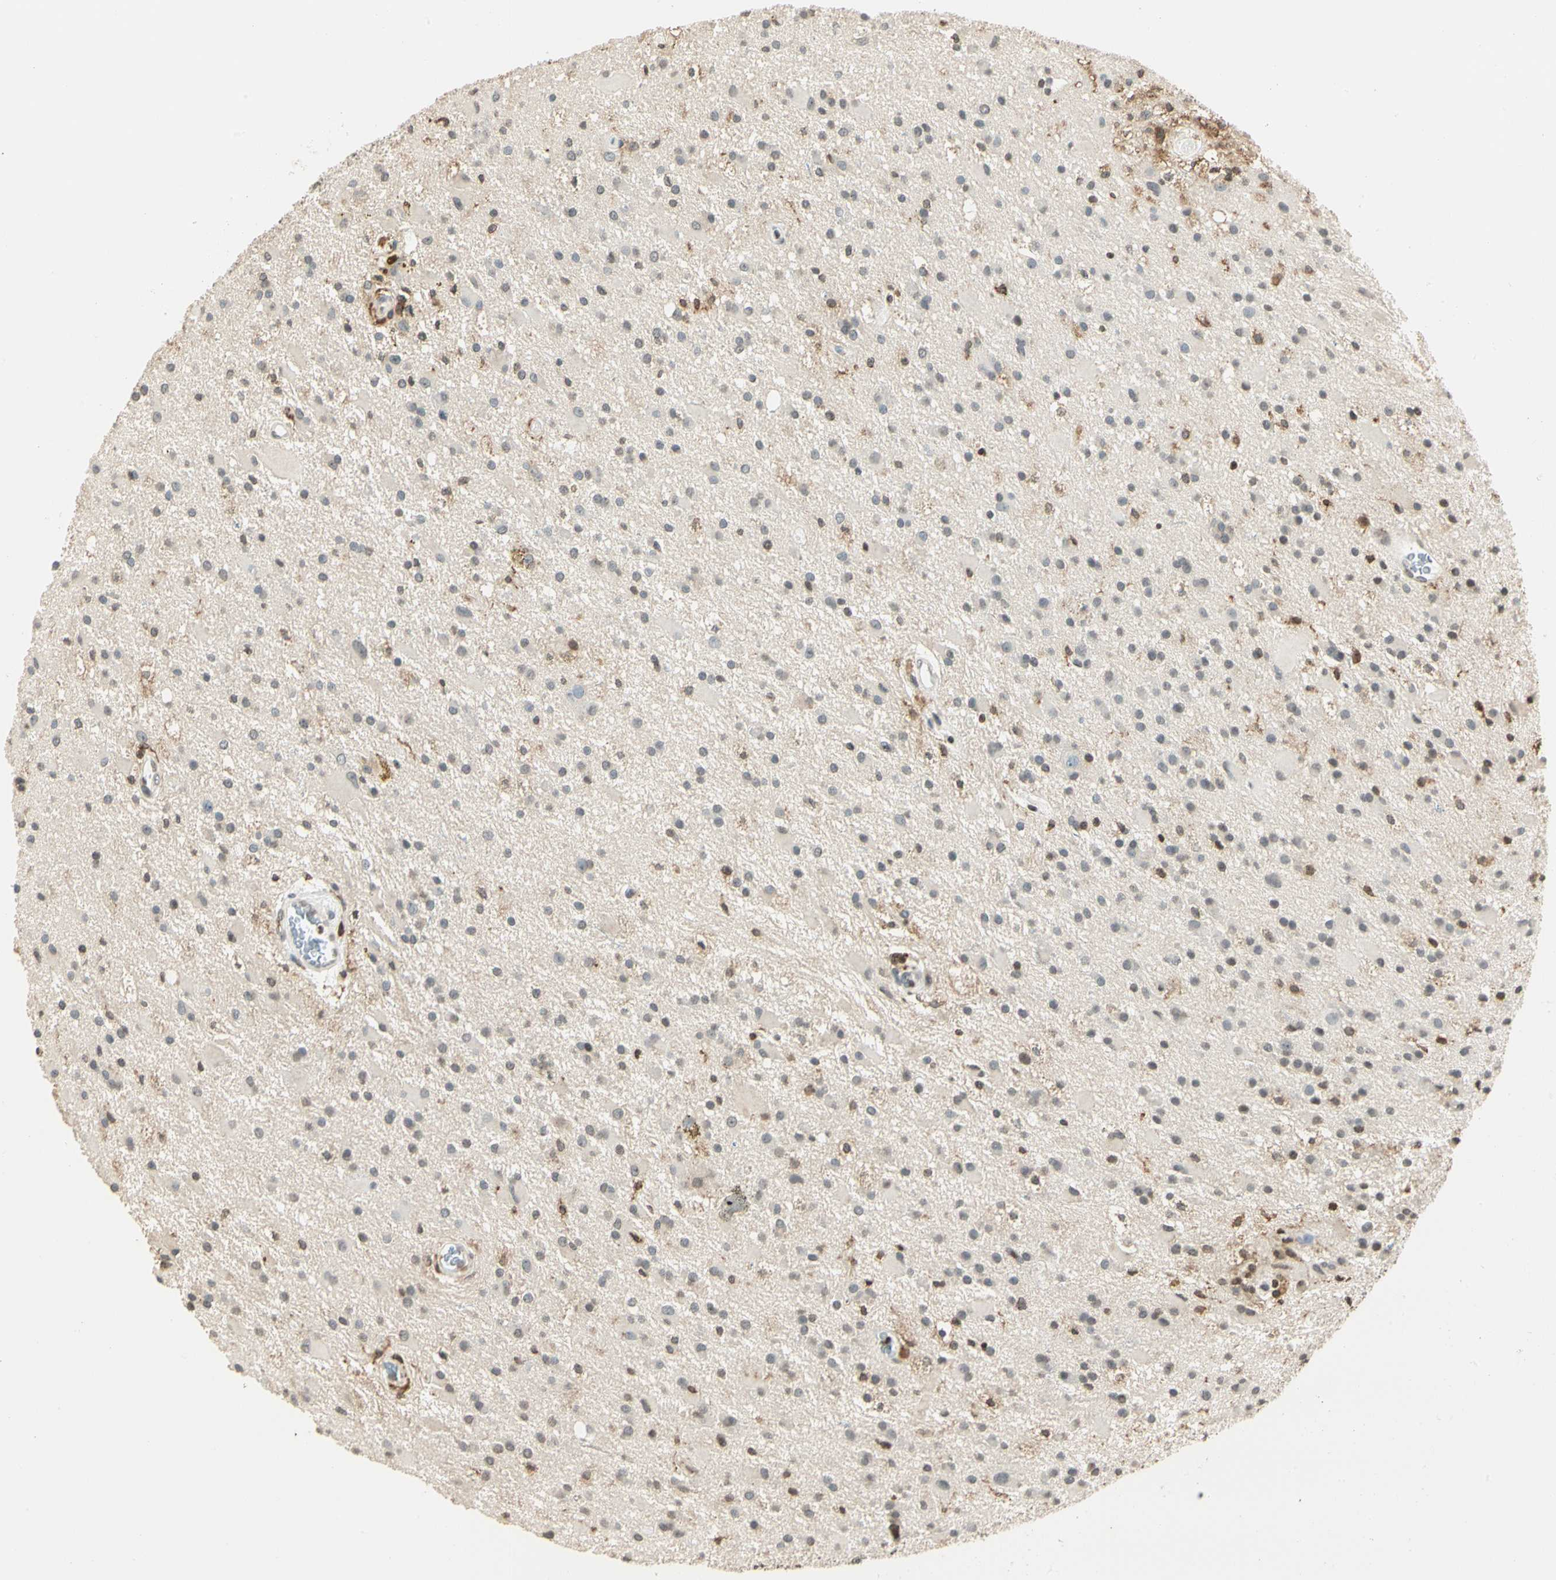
{"staining": {"intensity": "weak", "quantity": "<25%", "location": "nuclear"}, "tissue": "glioma", "cell_type": "Tumor cells", "image_type": "cancer", "snomed": [{"axis": "morphology", "description": "Glioma, malignant, Low grade"}, {"axis": "topography", "description": "Brain"}], "caption": "High magnification brightfield microscopy of malignant glioma (low-grade) stained with DAB (brown) and counterstained with hematoxylin (blue): tumor cells show no significant positivity.", "gene": "FER", "patient": {"sex": "male", "age": 58}}